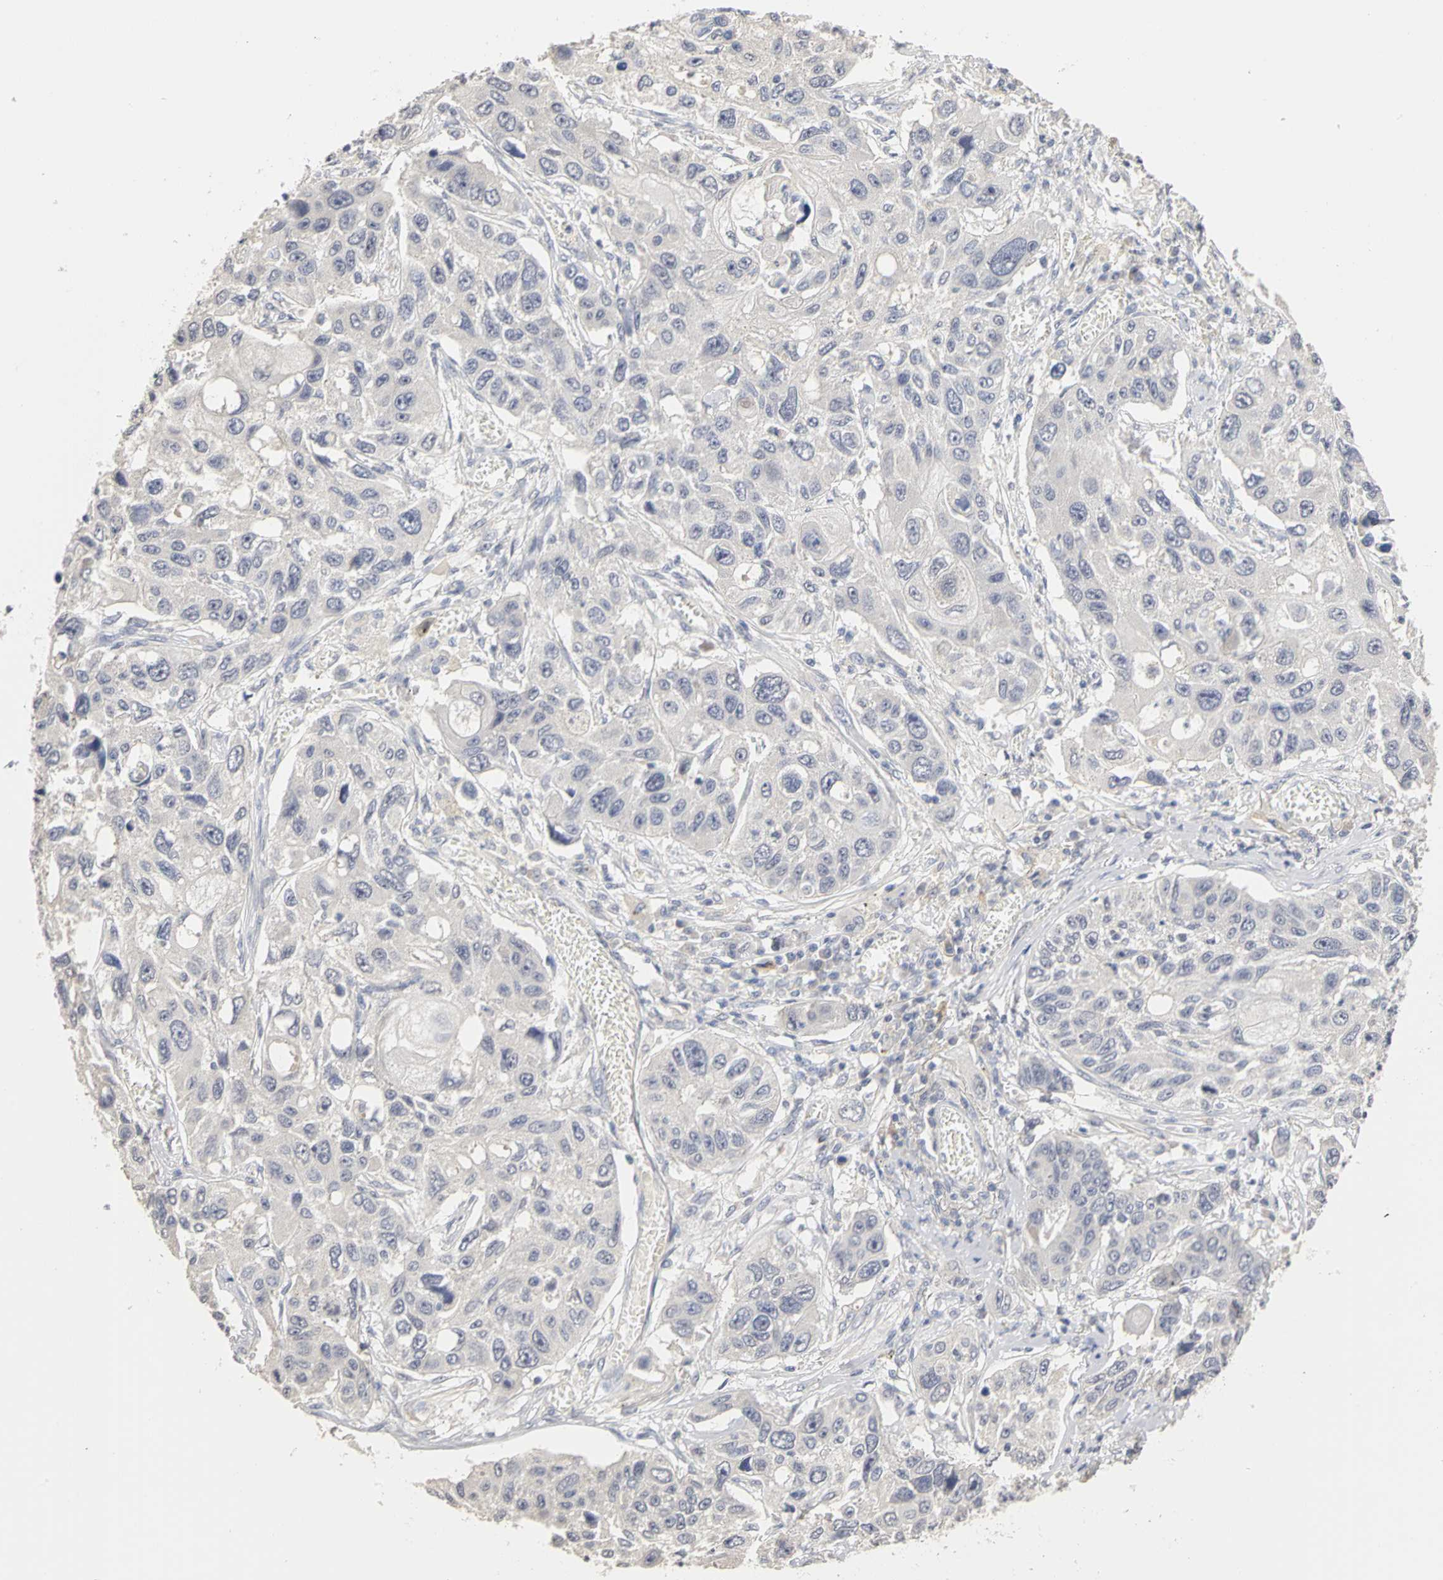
{"staining": {"intensity": "negative", "quantity": "none", "location": "none"}, "tissue": "lung cancer", "cell_type": "Tumor cells", "image_type": "cancer", "snomed": [{"axis": "morphology", "description": "Squamous cell carcinoma, NOS"}, {"axis": "topography", "description": "Lung"}], "caption": "Tumor cells are negative for brown protein staining in lung cancer.", "gene": "PGR", "patient": {"sex": "male", "age": 71}}